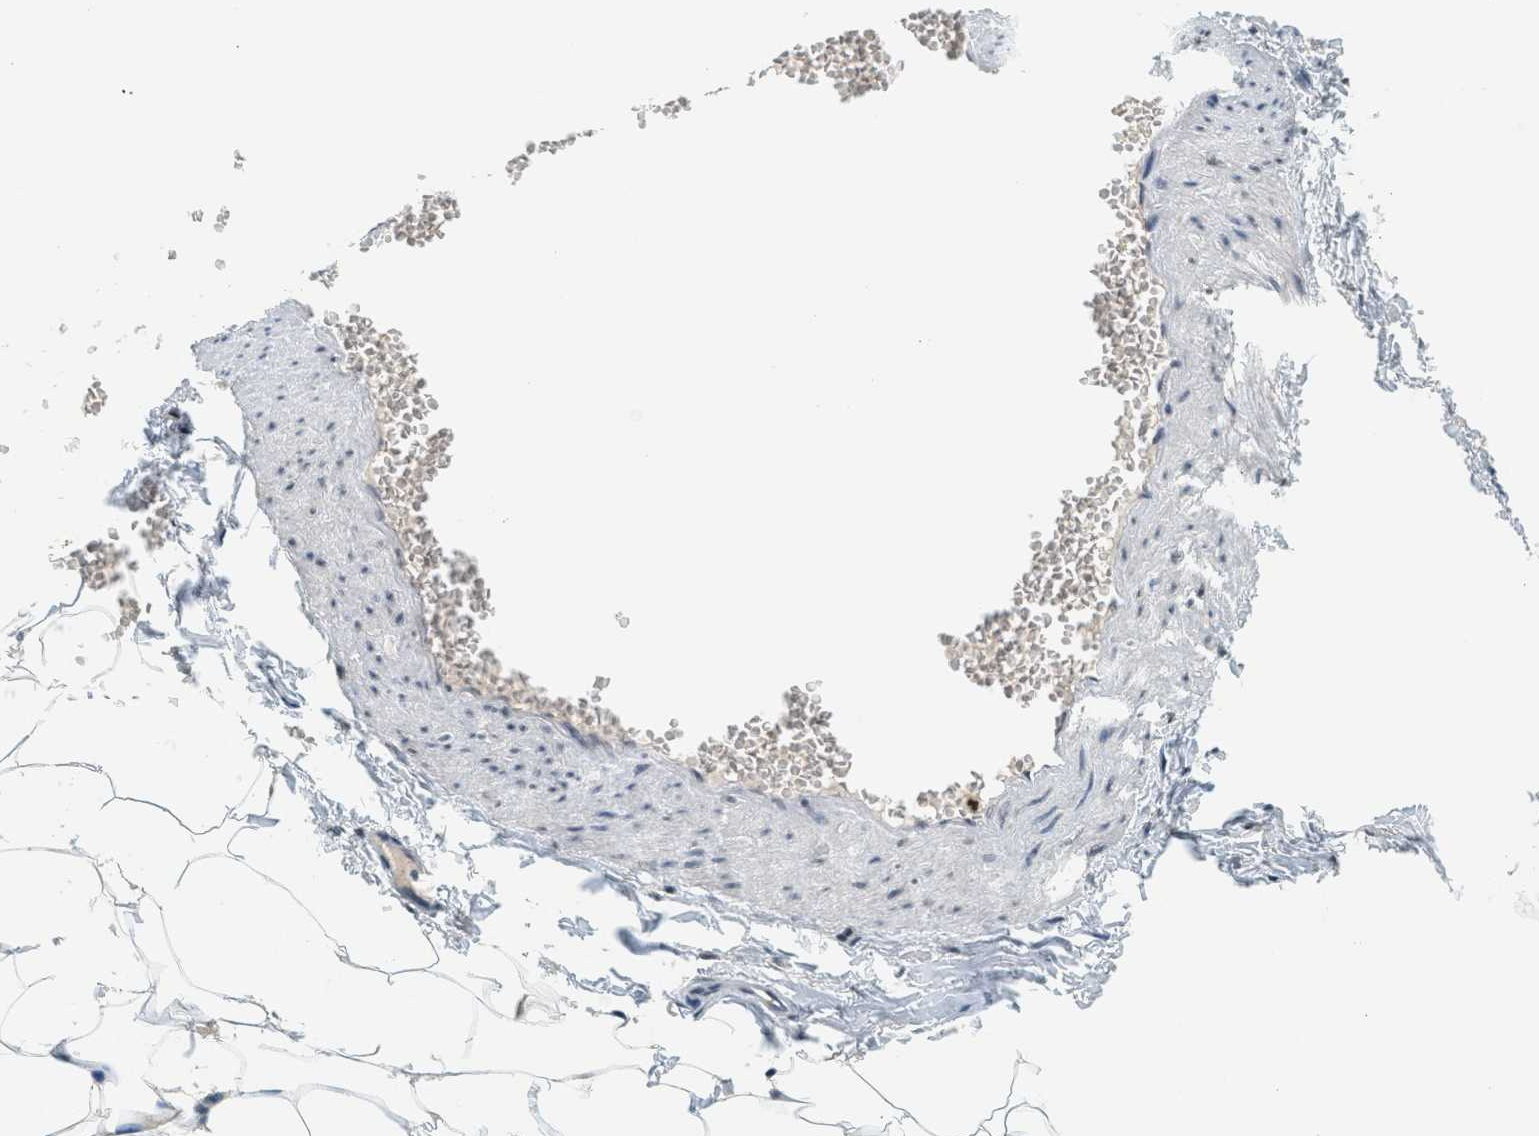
{"staining": {"intensity": "strong", "quantity": ">75%", "location": "nuclear"}, "tissue": "adipose tissue", "cell_type": "Adipocytes", "image_type": "normal", "snomed": [{"axis": "morphology", "description": "Normal tissue, NOS"}, {"axis": "topography", "description": "Vascular tissue"}], "caption": "Benign adipose tissue shows strong nuclear staining in about >75% of adipocytes.", "gene": "LDB2", "patient": {"sex": "male", "age": 41}}